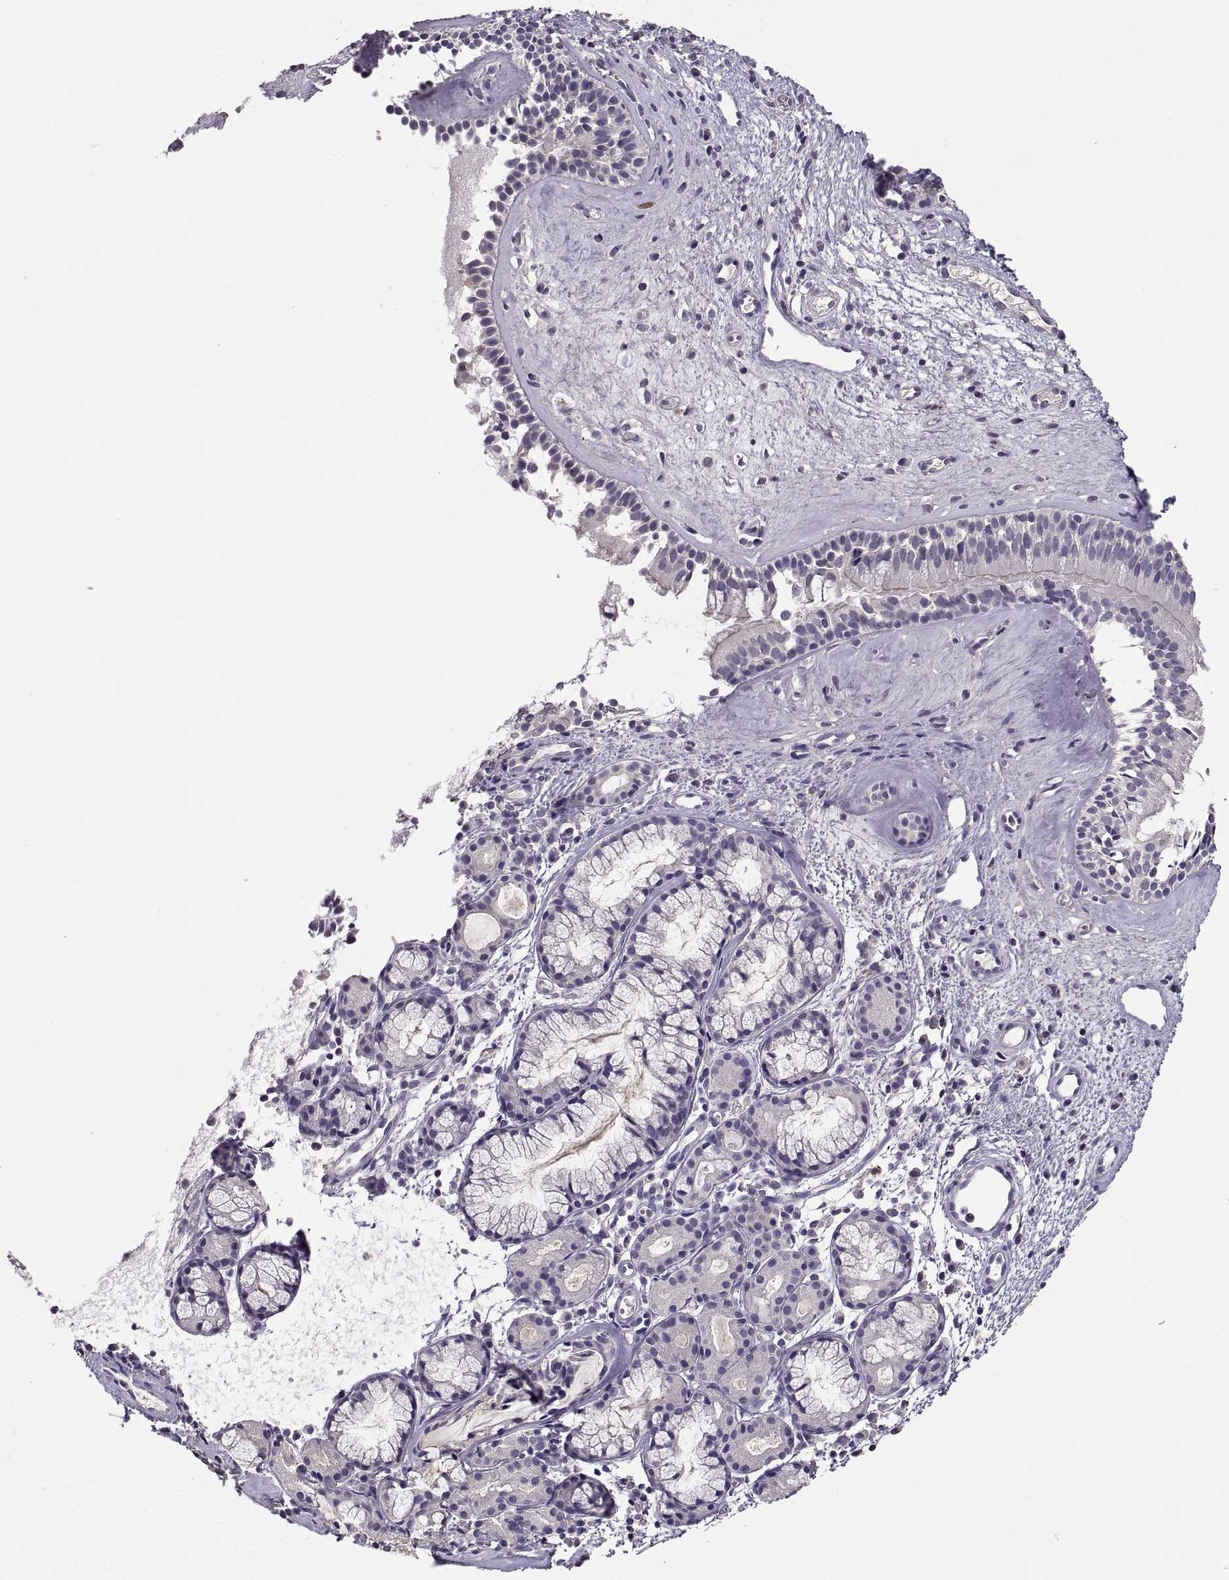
{"staining": {"intensity": "negative", "quantity": "none", "location": "none"}, "tissue": "nasopharynx", "cell_type": "Respiratory epithelial cells", "image_type": "normal", "snomed": [{"axis": "morphology", "description": "Normal tissue, NOS"}, {"axis": "topography", "description": "Nasopharynx"}], "caption": "Respiratory epithelial cells are negative for protein expression in normal human nasopharynx. (DAB (3,3'-diaminobenzidine) IHC visualized using brightfield microscopy, high magnification).", "gene": "NMNAT2", "patient": {"sex": "male", "age": 29}}